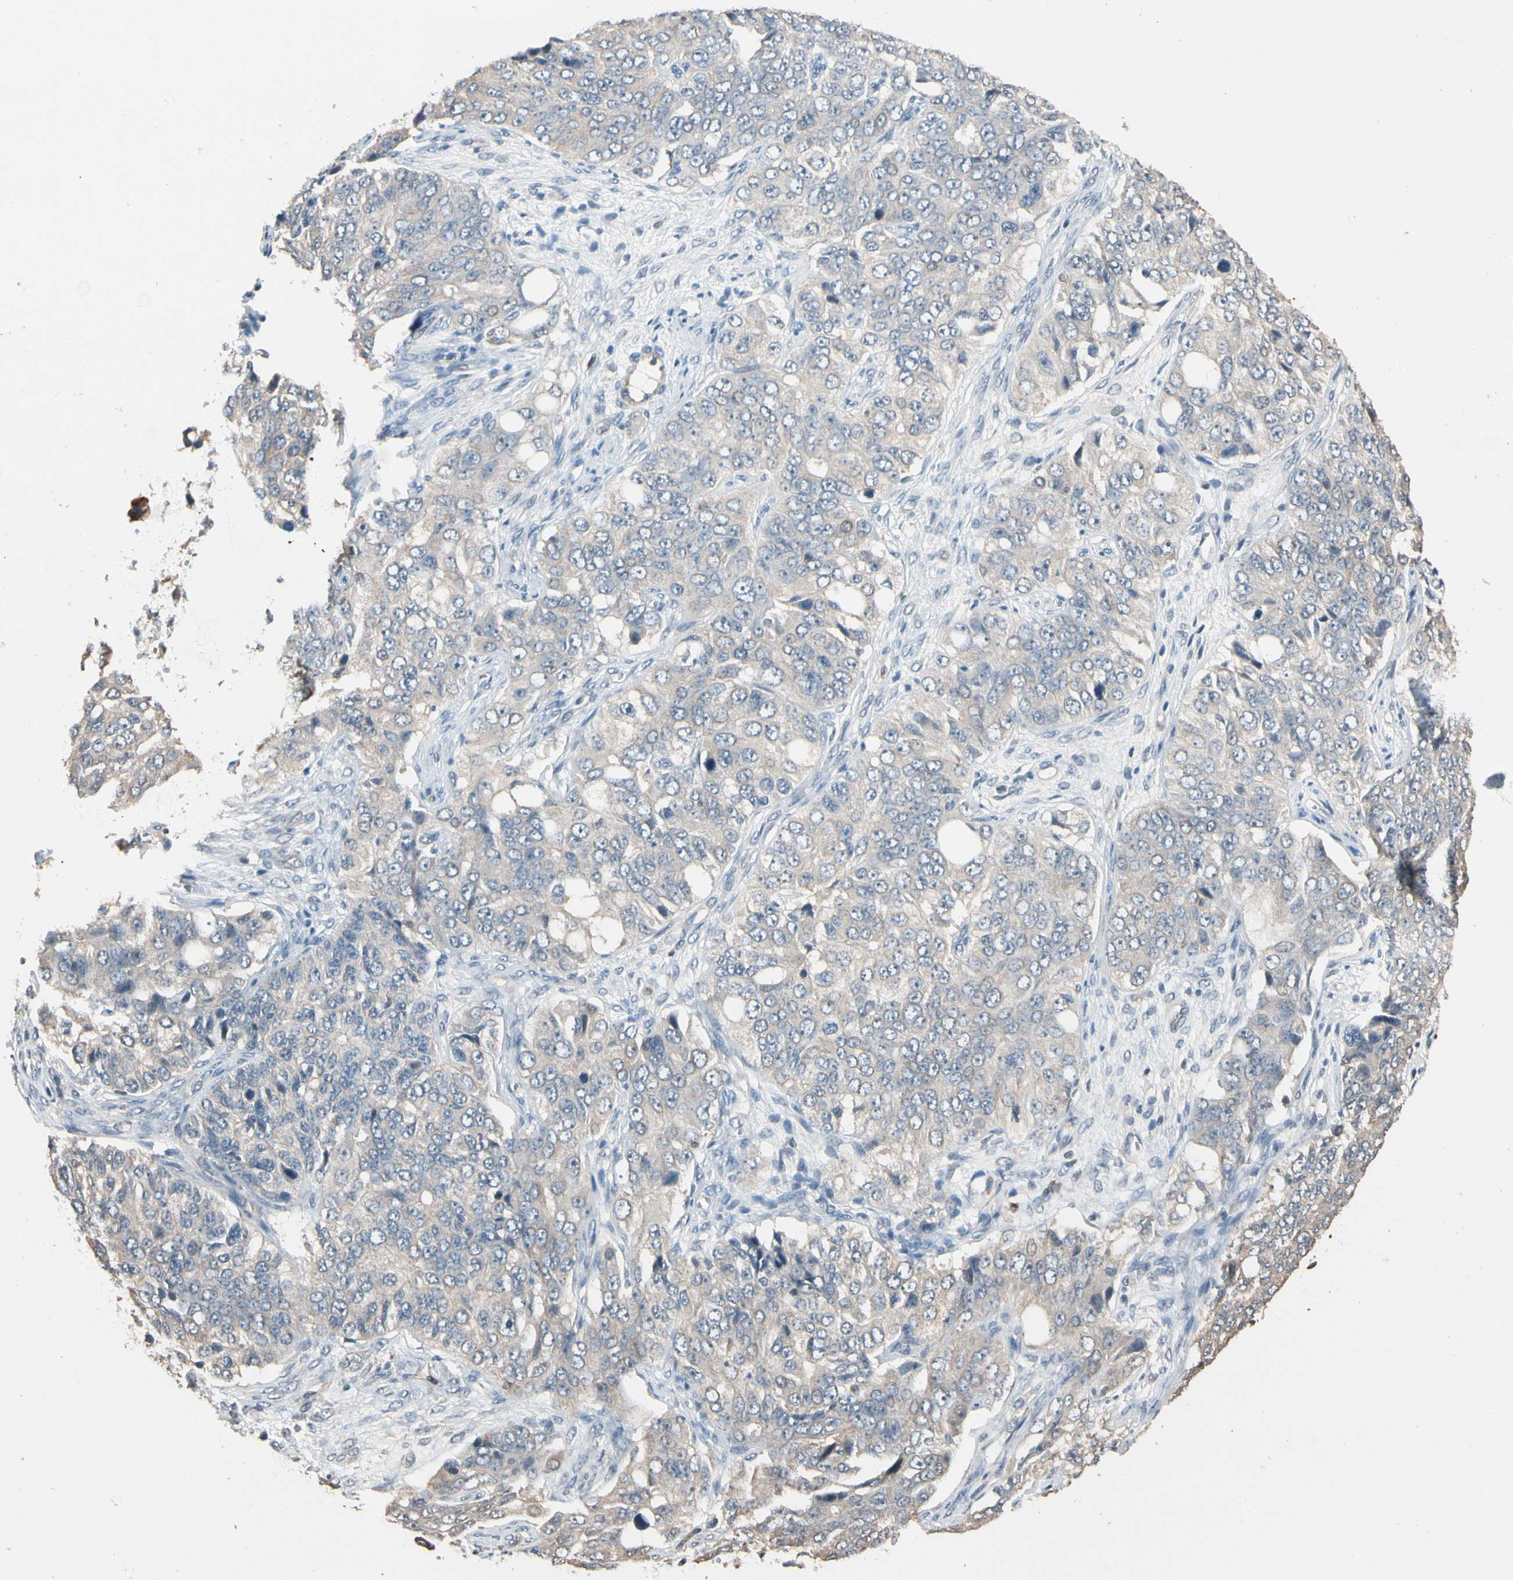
{"staining": {"intensity": "weak", "quantity": "<25%", "location": "cytoplasmic/membranous"}, "tissue": "ovarian cancer", "cell_type": "Tumor cells", "image_type": "cancer", "snomed": [{"axis": "morphology", "description": "Carcinoma, endometroid"}, {"axis": "topography", "description": "Ovary"}], "caption": "Protein analysis of endometroid carcinoma (ovarian) demonstrates no significant staining in tumor cells.", "gene": "MAP3K7", "patient": {"sex": "female", "age": 51}}